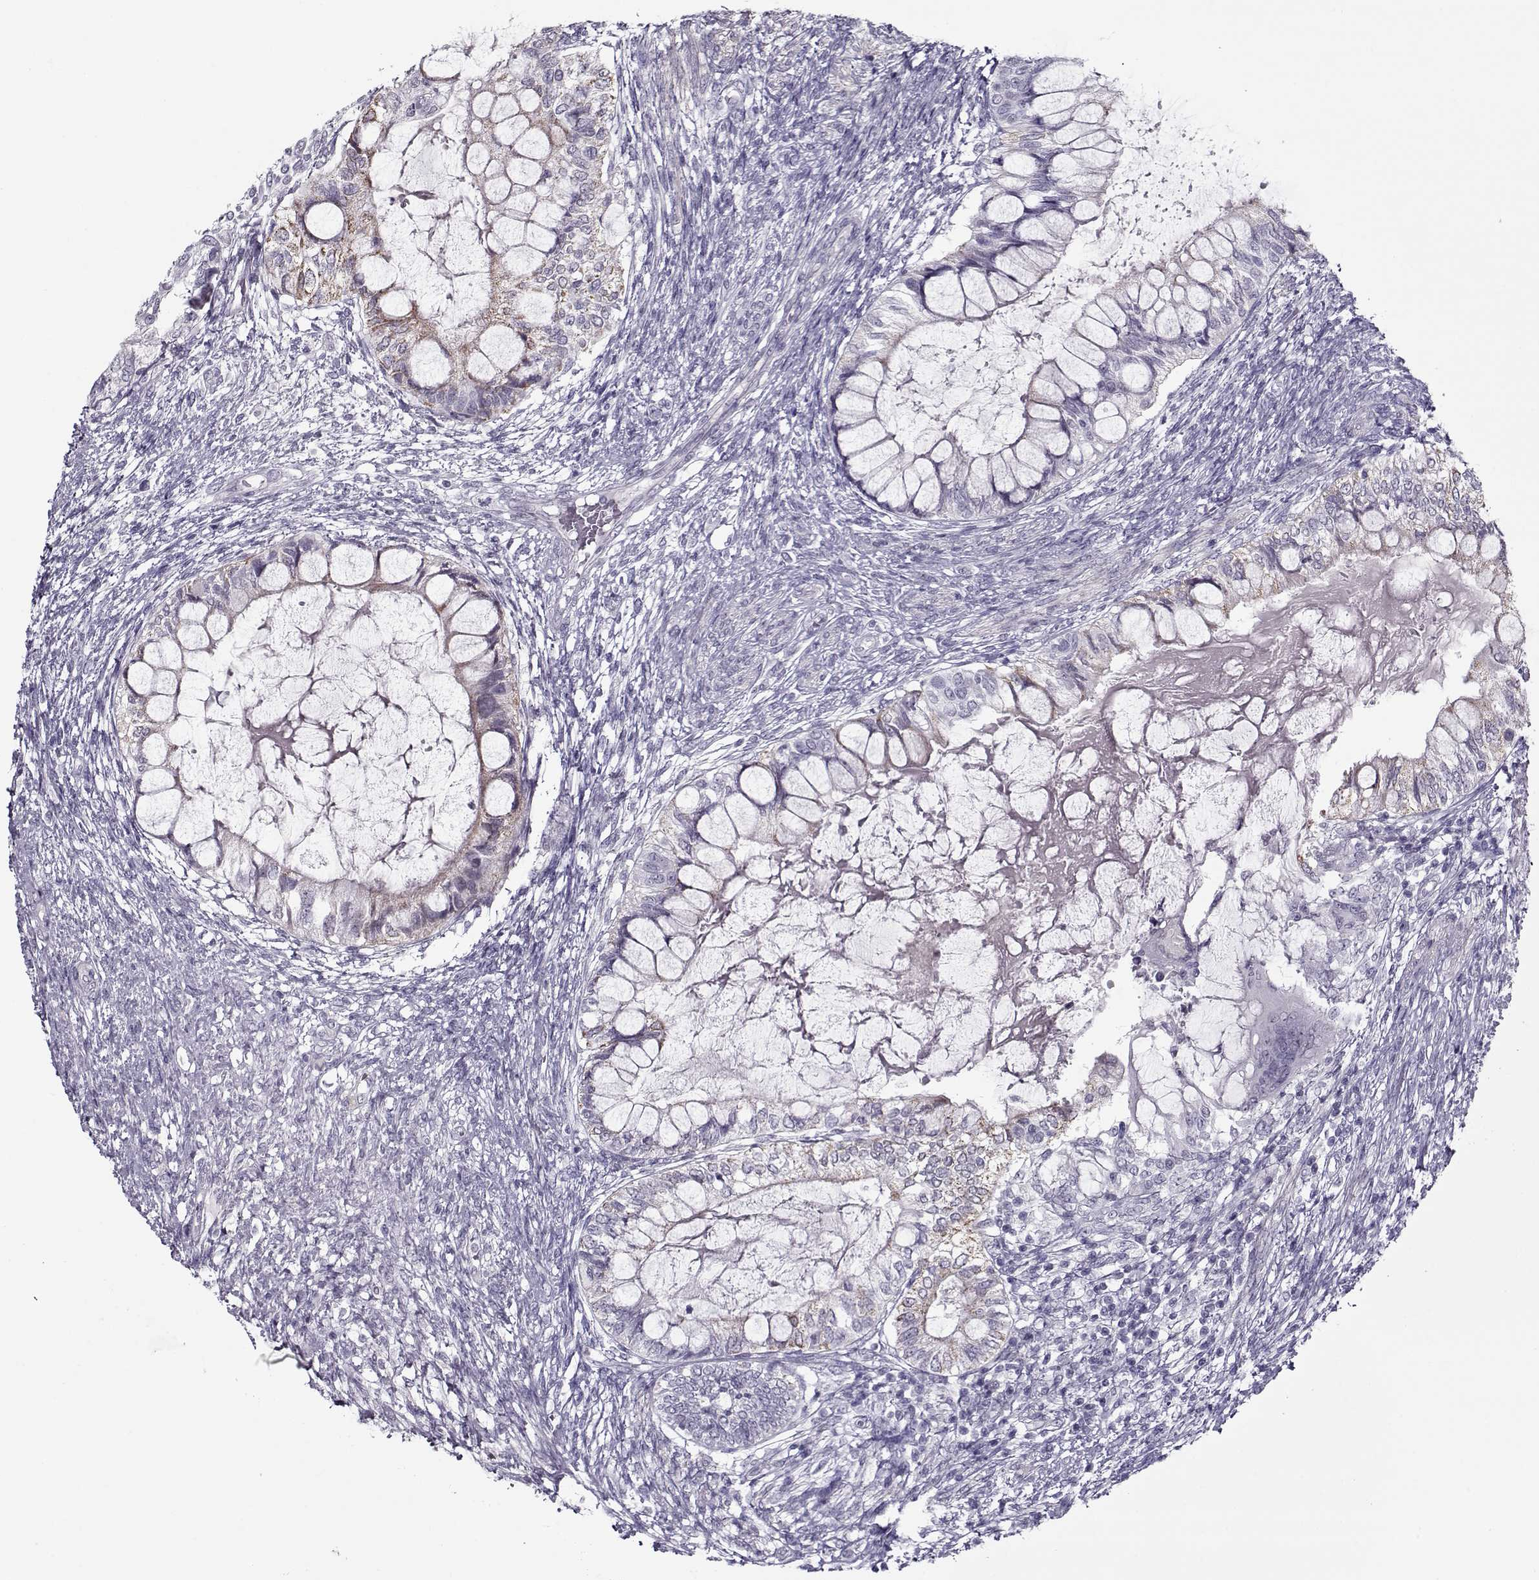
{"staining": {"intensity": "moderate", "quantity": "<25%", "location": "cytoplasmic/membranous"}, "tissue": "testis cancer", "cell_type": "Tumor cells", "image_type": "cancer", "snomed": [{"axis": "morphology", "description": "Seminoma, NOS"}, {"axis": "morphology", "description": "Carcinoma, Embryonal, NOS"}, {"axis": "topography", "description": "Testis"}], "caption": "The image reveals staining of seminoma (testis), revealing moderate cytoplasmic/membranous protein positivity (brown color) within tumor cells.", "gene": "CIBAR1", "patient": {"sex": "male", "age": 41}}